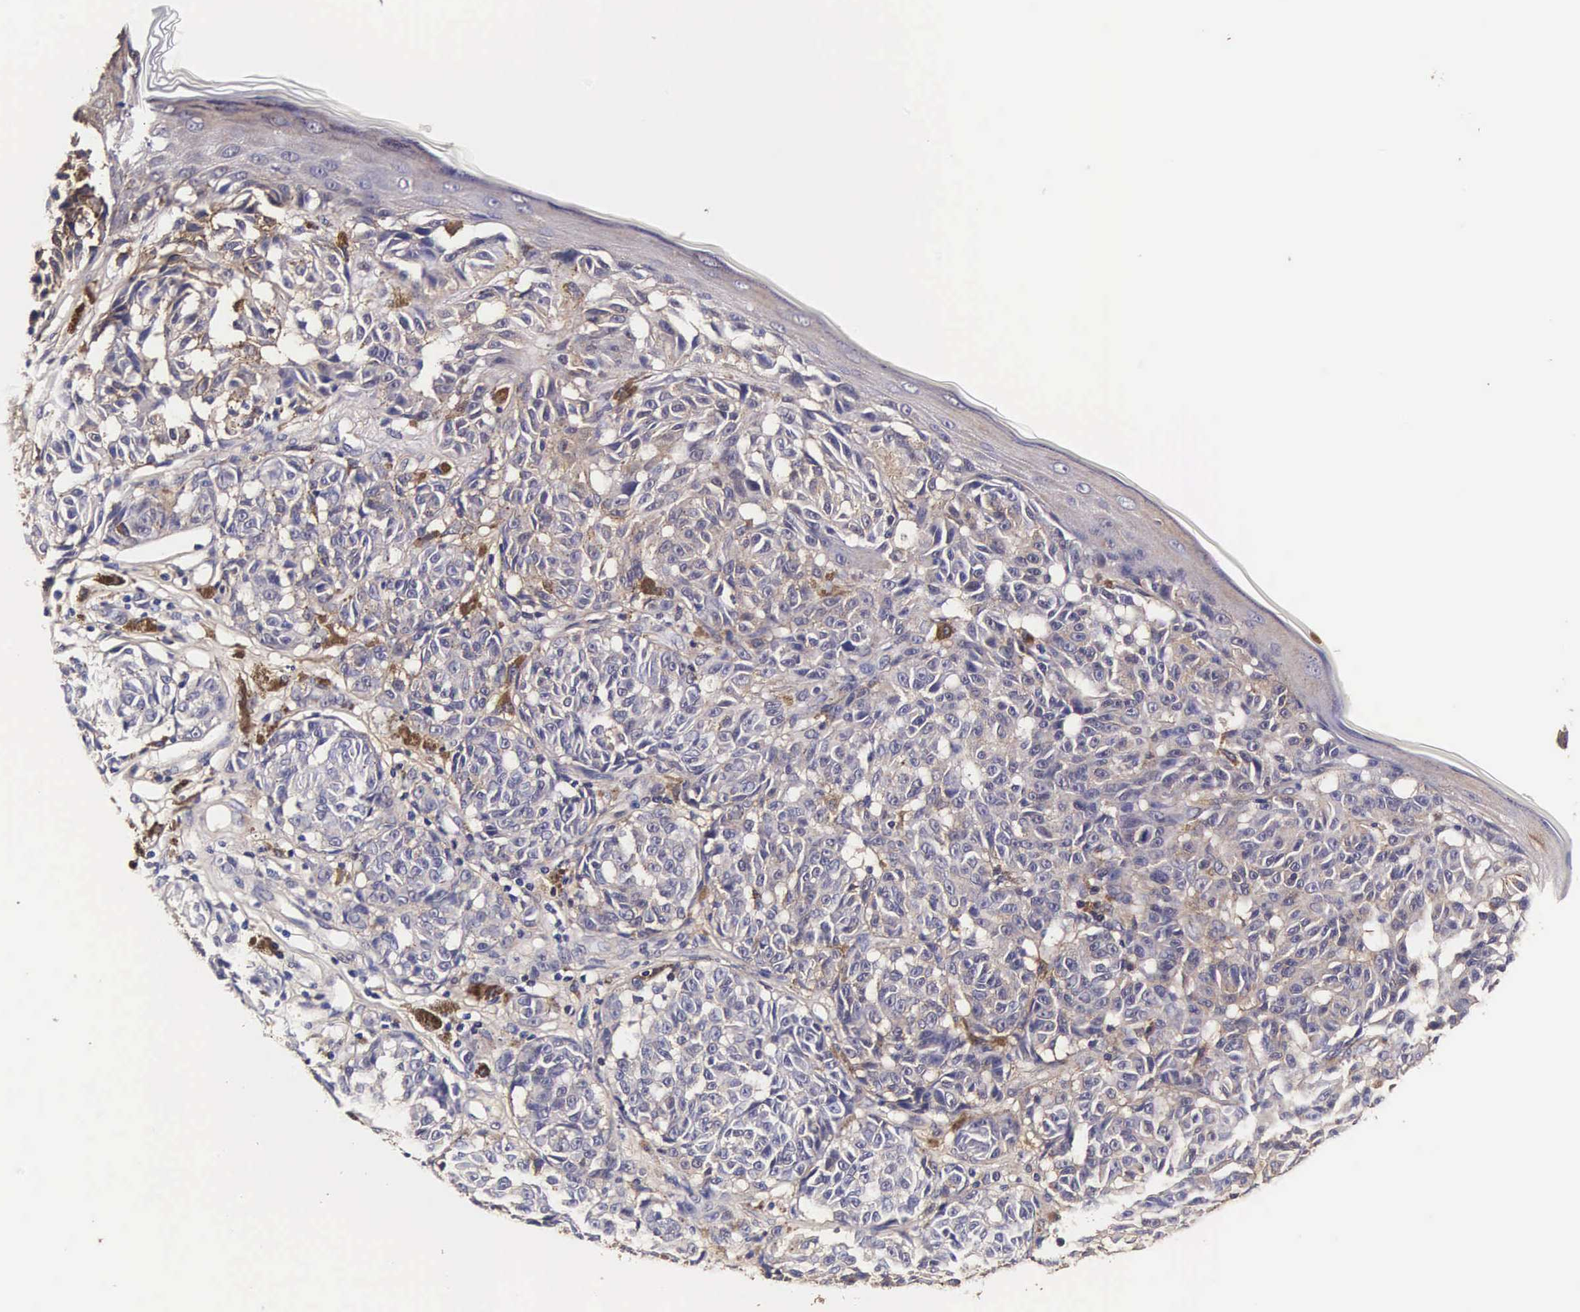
{"staining": {"intensity": "weak", "quantity": "<25%", "location": "cytoplasmic/membranous,nuclear"}, "tissue": "melanoma", "cell_type": "Tumor cells", "image_type": "cancer", "snomed": [{"axis": "morphology", "description": "Malignant melanoma, NOS"}, {"axis": "topography", "description": "Skin"}], "caption": "Immunohistochemistry photomicrograph of neoplastic tissue: human malignant melanoma stained with DAB exhibits no significant protein staining in tumor cells.", "gene": "TECPR2", "patient": {"sex": "male", "age": 49}}